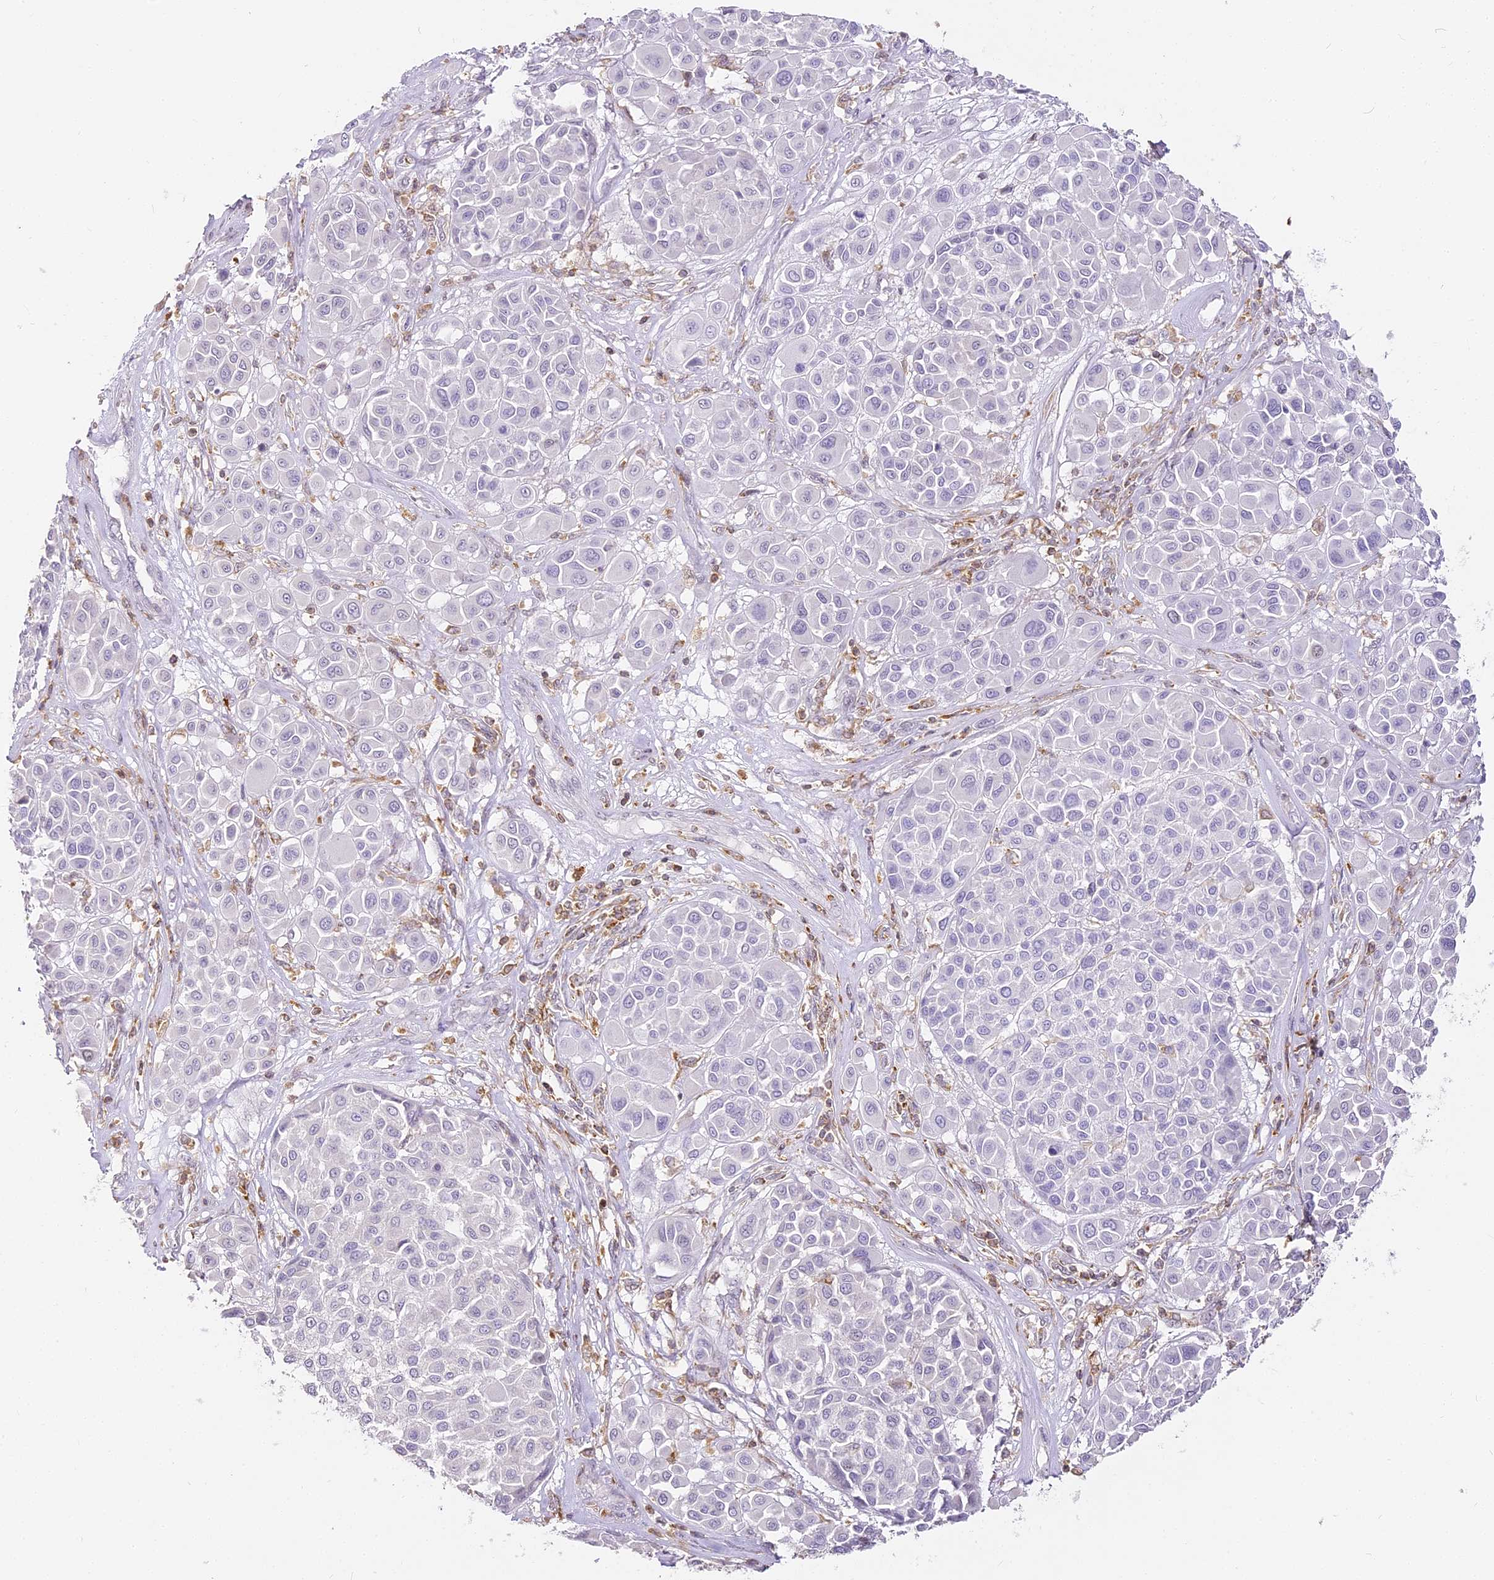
{"staining": {"intensity": "negative", "quantity": "none", "location": "none"}, "tissue": "melanoma", "cell_type": "Tumor cells", "image_type": "cancer", "snomed": [{"axis": "morphology", "description": "Malignant melanoma, Metastatic site"}, {"axis": "topography", "description": "Soft tissue"}], "caption": "DAB immunohistochemical staining of malignant melanoma (metastatic site) reveals no significant positivity in tumor cells.", "gene": "DOCK2", "patient": {"sex": "male", "age": 41}}